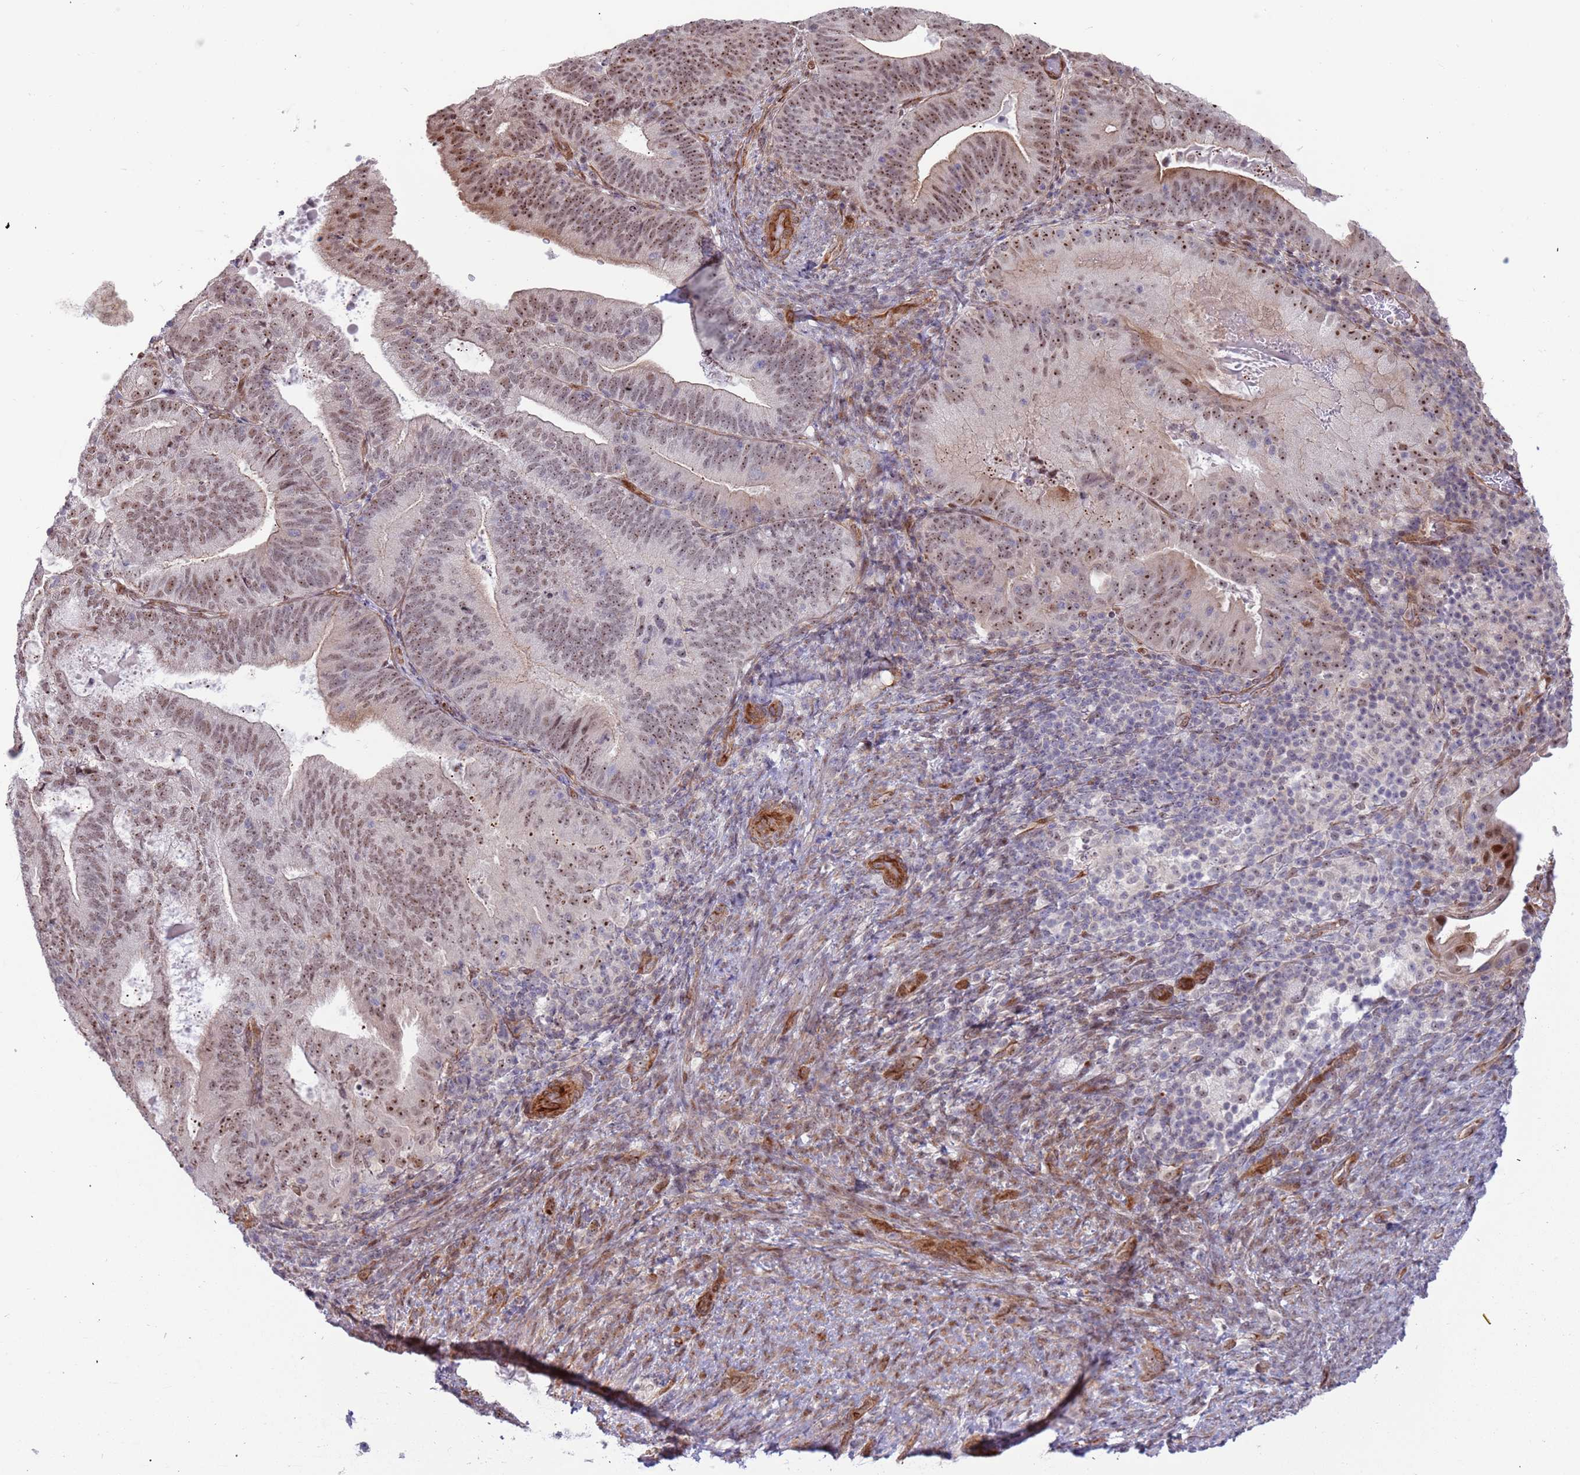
{"staining": {"intensity": "moderate", "quantity": ">75%", "location": "nuclear"}, "tissue": "endometrial cancer", "cell_type": "Tumor cells", "image_type": "cancer", "snomed": [{"axis": "morphology", "description": "Adenocarcinoma, NOS"}, {"axis": "topography", "description": "Endometrium"}], "caption": "The photomicrograph reveals staining of adenocarcinoma (endometrial), revealing moderate nuclear protein staining (brown color) within tumor cells.", "gene": "LRMDA", "patient": {"sex": "female", "age": 70}}